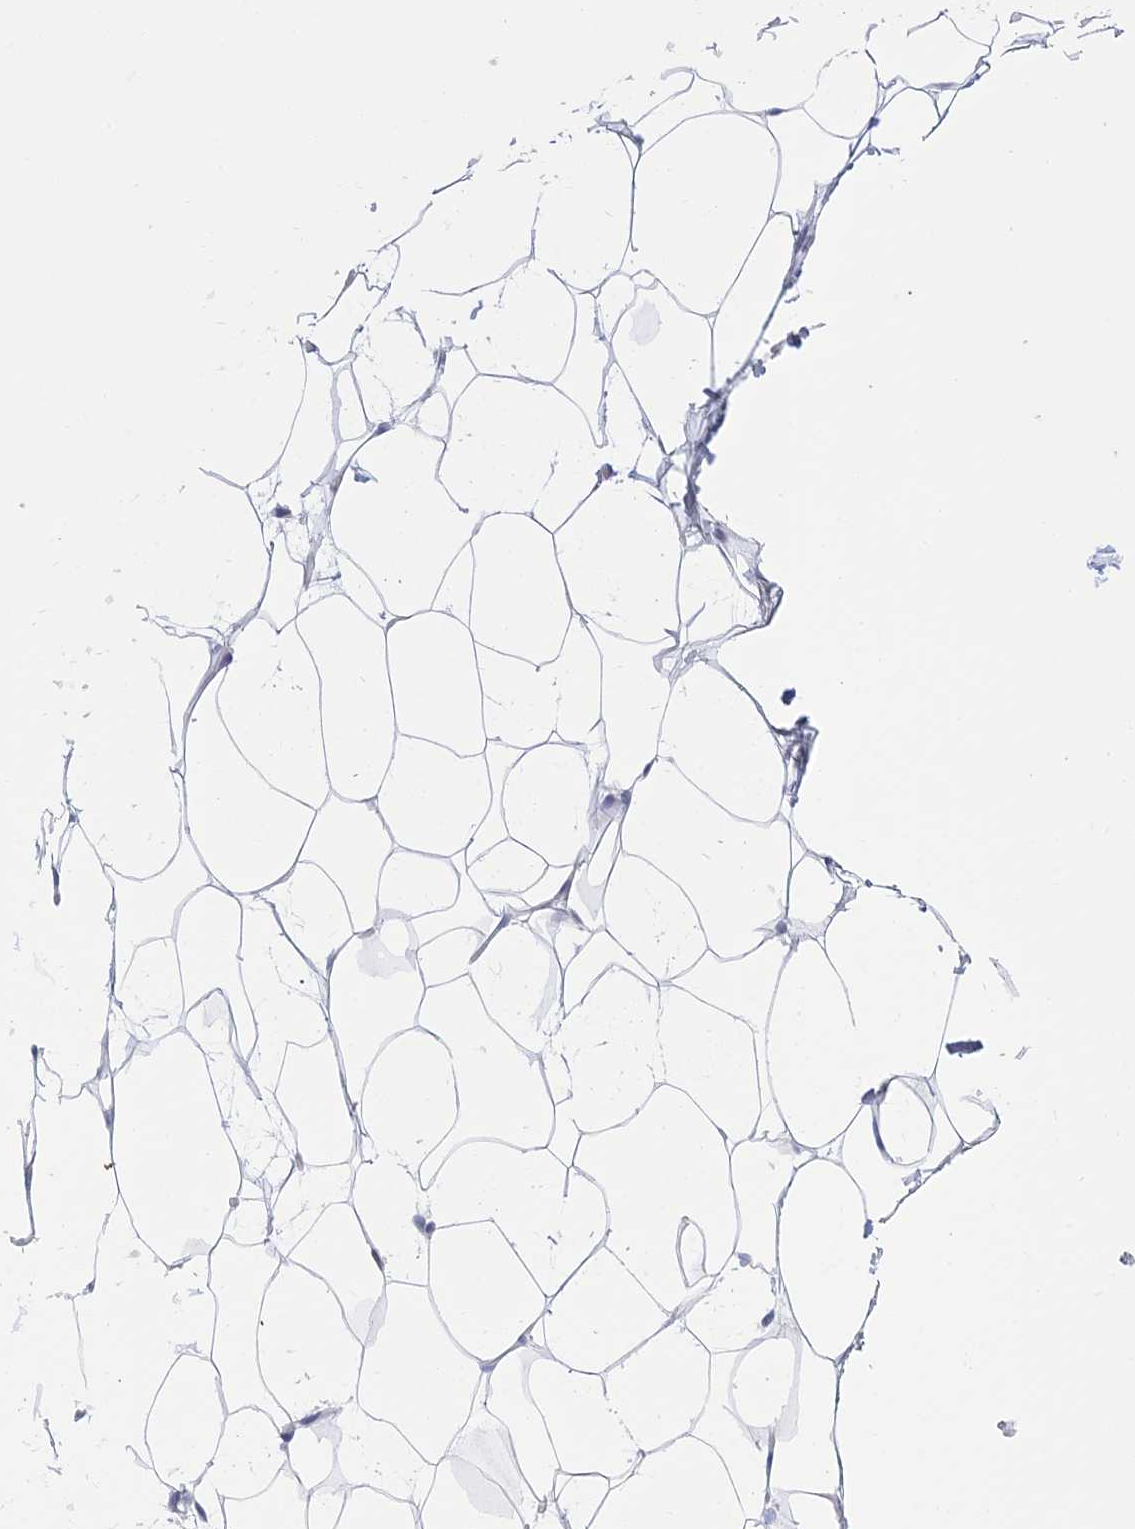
{"staining": {"intensity": "negative", "quantity": "none", "location": "none"}, "tissue": "adipose tissue", "cell_type": "Adipocytes", "image_type": "normal", "snomed": [{"axis": "morphology", "description": "Normal tissue, NOS"}, {"axis": "topography", "description": "Breast"}, {"axis": "topography", "description": "Adipose tissue"}], "caption": "The micrograph reveals no staining of adipocytes in normal adipose tissue.", "gene": "KLF14", "patient": {"sex": "female", "age": 25}}